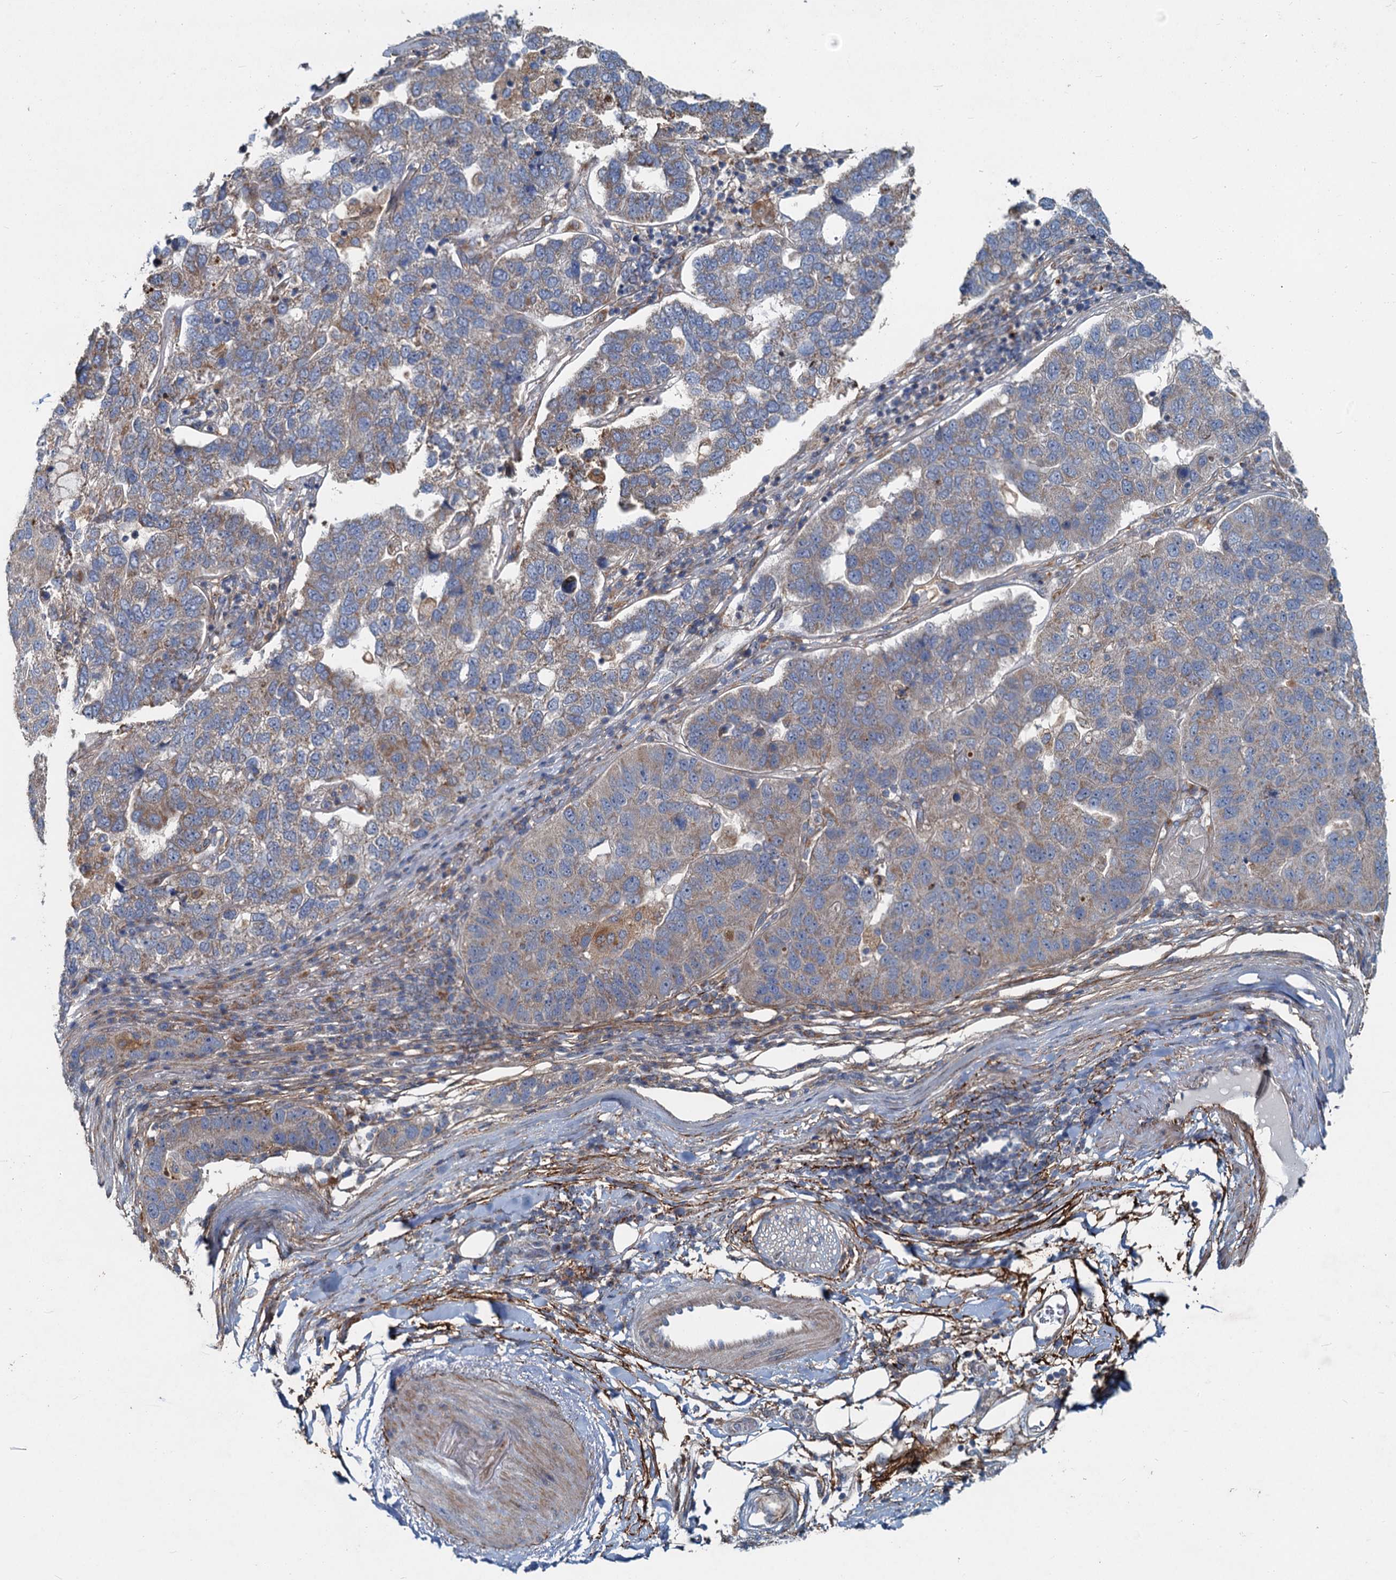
{"staining": {"intensity": "moderate", "quantity": "<25%", "location": "cytoplasmic/membranous"}, "tissue": "pancreatic cancer", "cell_type": "Tumor cells", "image_type": "cancer", "snomed": [{"axis": "morphology", "description": "Adenocarcinoma, NOS"}, {"axis": "topography", "description": "Pancreas"}], "caption": "Immunohistochemical staining of adenocarcinoma (pancreatic) reveals moderate cytoplasmic/membranous protein positivity in approximately <25% of tumor cells.", "gene": "ADCY2", "patient": {"sex": "female", "age": 61}}